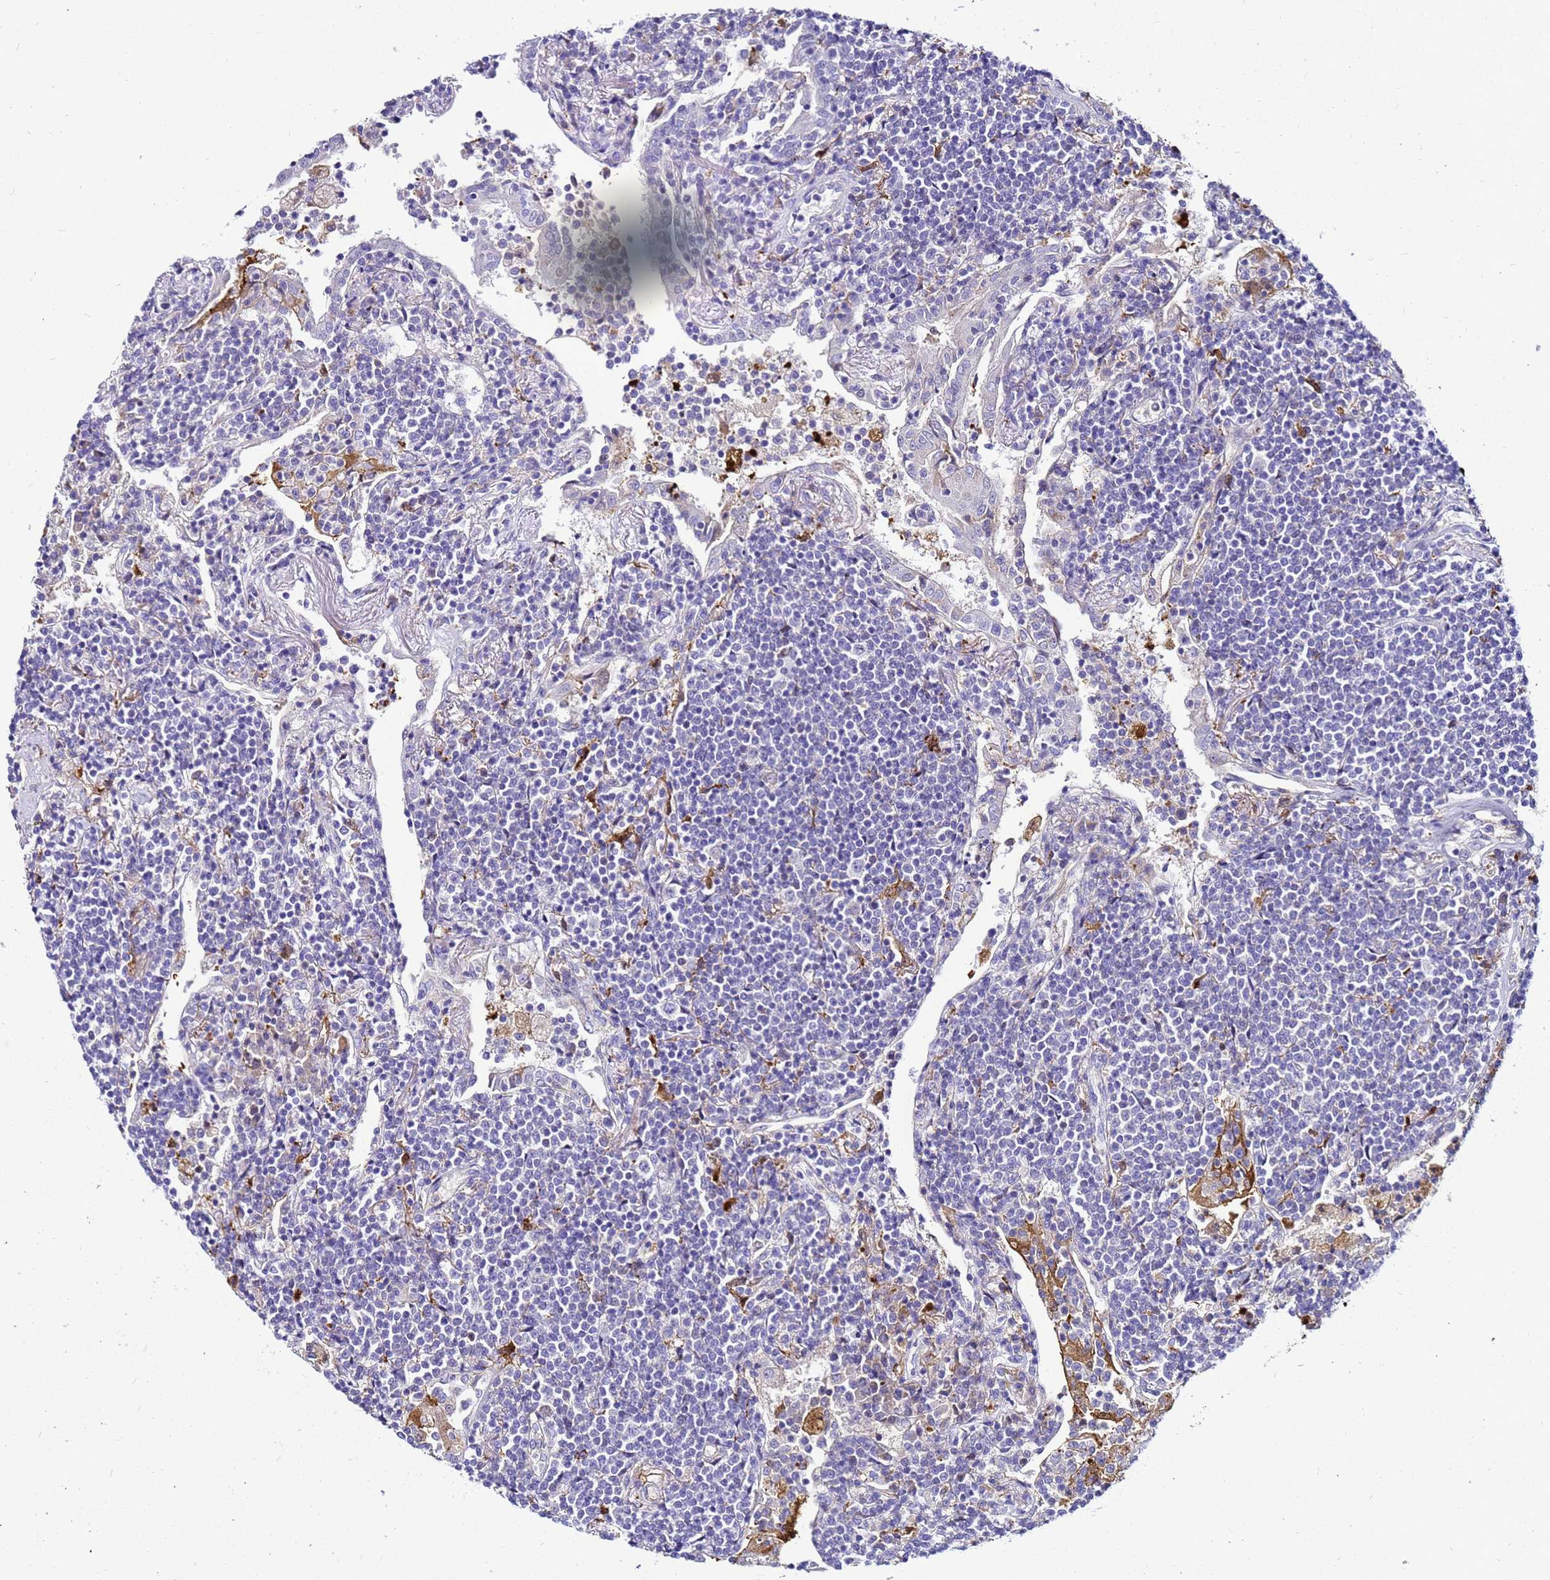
{"staining": {"intensity": "negative", "quantity": "none", "location": "none"}, "tissue": "lymphoma", "cell_type": "Tumor cells", "image_type": "cancer", "snomed": [{"axis": "morphology", "description": "Malignant lymphoma, non-Hodgkin's type, Low grade"}, {"axis": "topography", "description": "Lung"}], "caption": "A photomicrograph of human lymphoma is negative for staining in tumor cells. The staining was performed using DAB to visualize the protein expression in brown, while the nuclei were stained in blue with hematoxylin (Magnification: 20x).", "gene": "CSTA", "patient": {"sex": "female", "age": 71}}